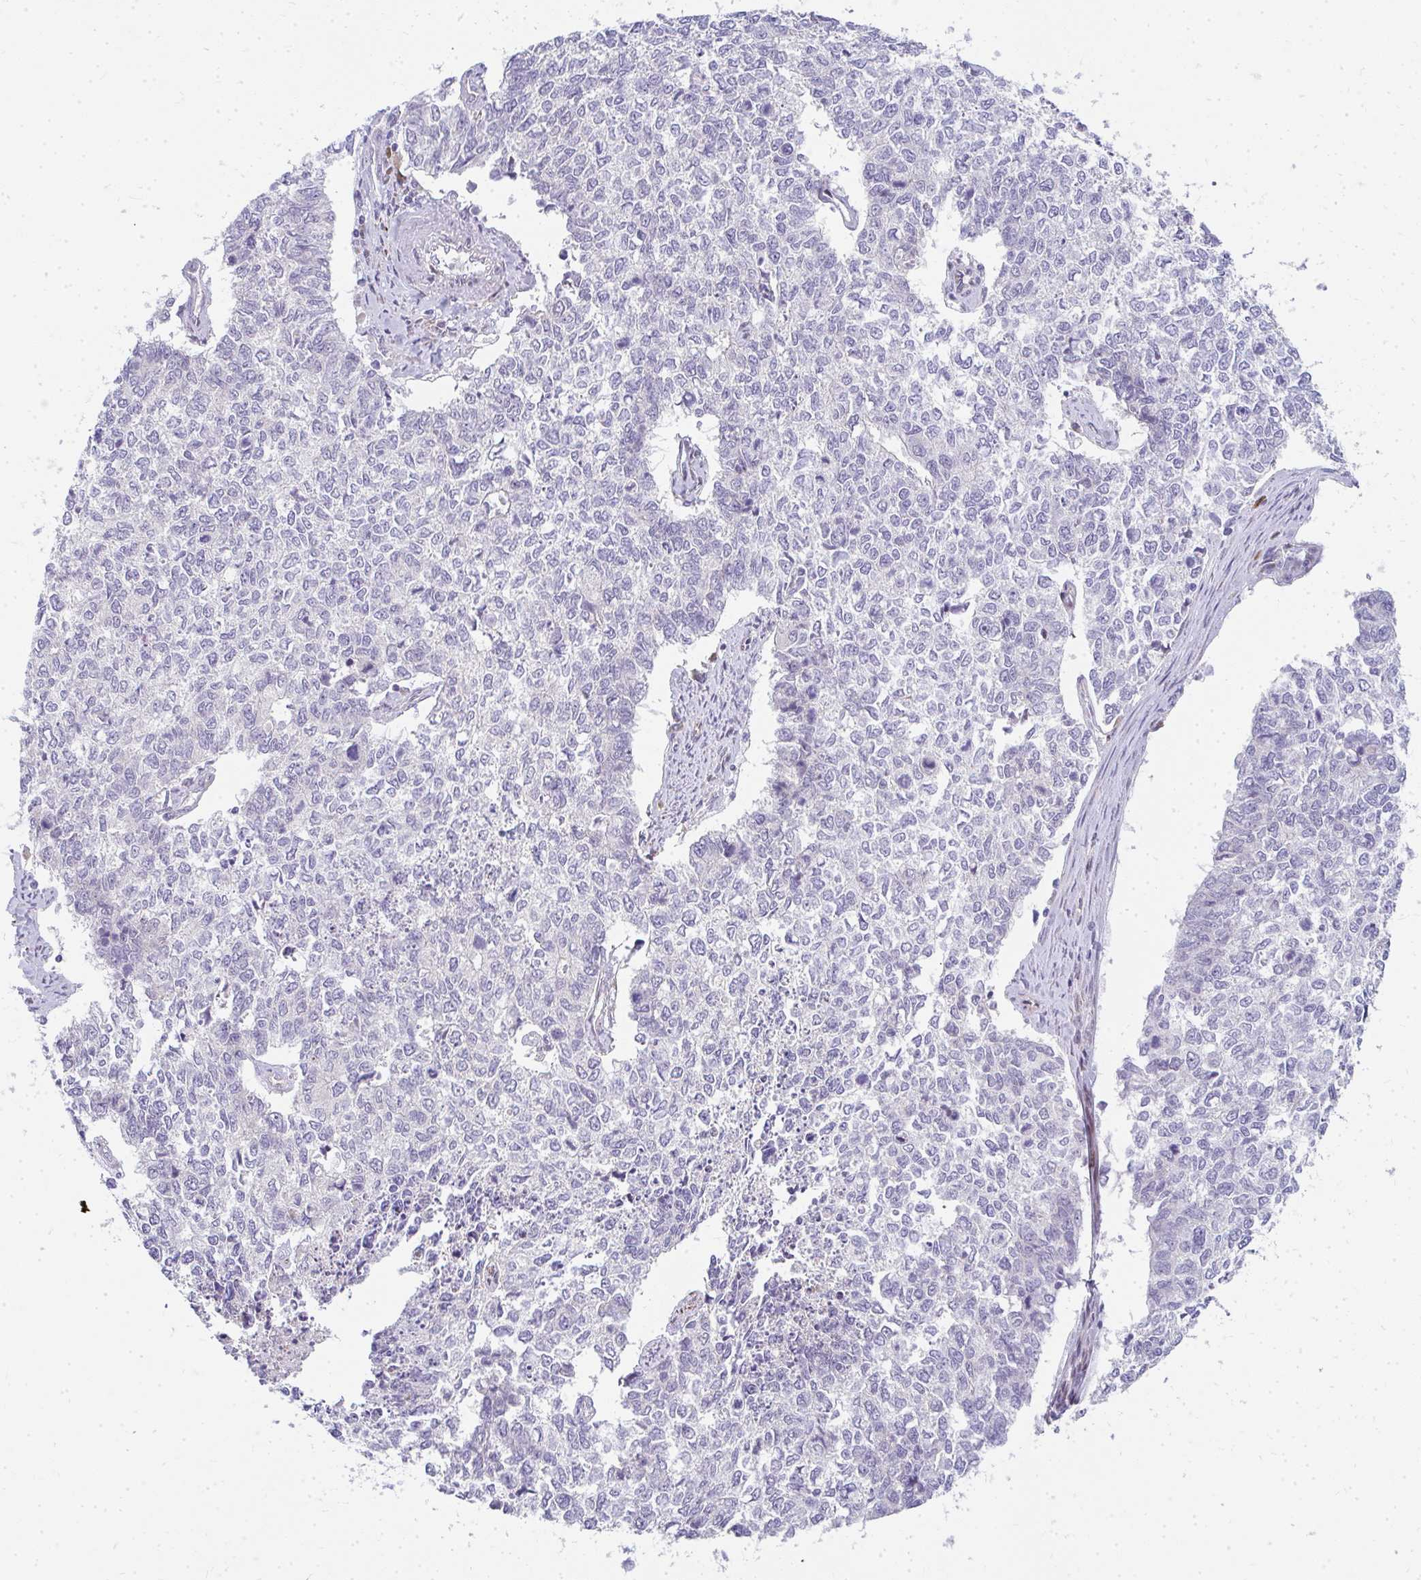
{"staining": {"intensity": "negative", "quantity": "none", "location": "none"}, "tissue": "cervical cancer", "cell_type": "Tumor cells", "image_type": "cancer", "snomed": [{"axis": "morphology", "description": "Adenocarcinoma, NOS"}, {"axis": "topography", "description": "Cervix"}], "caption": "Immunohistochemical staining of adenocarcinoma (cervical) reveals no significant positivity in tumor cells. The staining is performed using DAB (3,3'-diaminobenzidine) brown chromogen with nuclei counter-stained in using hematoxylin.", "gene": "PLA2G5", "patient": {"sex": "female", "age": 63}}